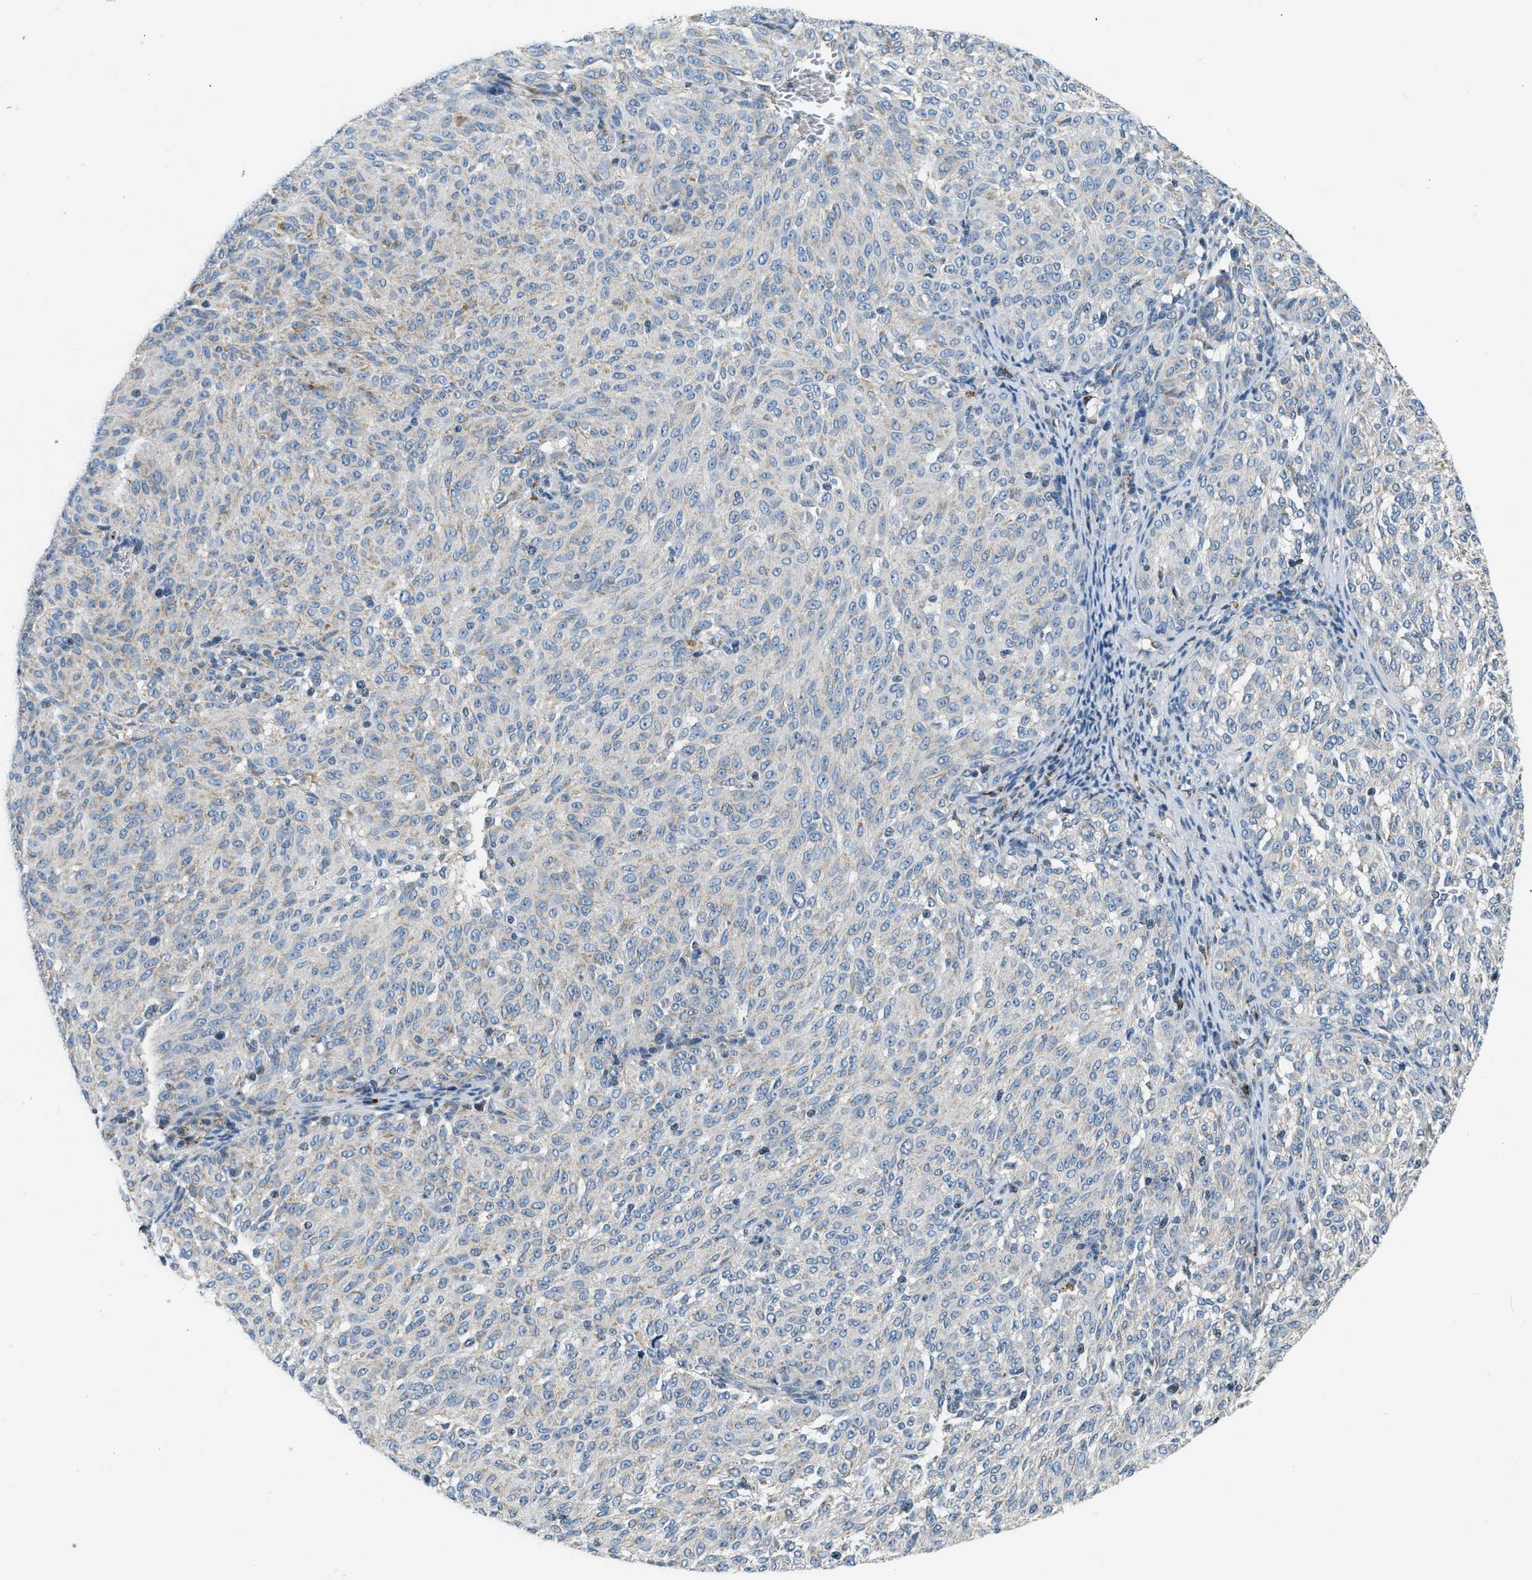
{"staining": {"intensity": "weak", "quantity": "25%-75%", "location": "cytoplasmic/membranous"}, "tissue": "melanoma", "cell_type": "Tumor cells", "image_type": "cancer", "snomed": [{"axis": "morphology", "description": "Malignant melanoma, NOS"}, {"axis": "topography", "description": "Skin"}], "caption": "Immunohistochemistry of malignant melanoma displays low levels of weak cytoplasmic/membranous staining in about 25%-75% of tumor cells.", "gene": "ACADVL", "patient": {"sex": "female", "age": 72}}